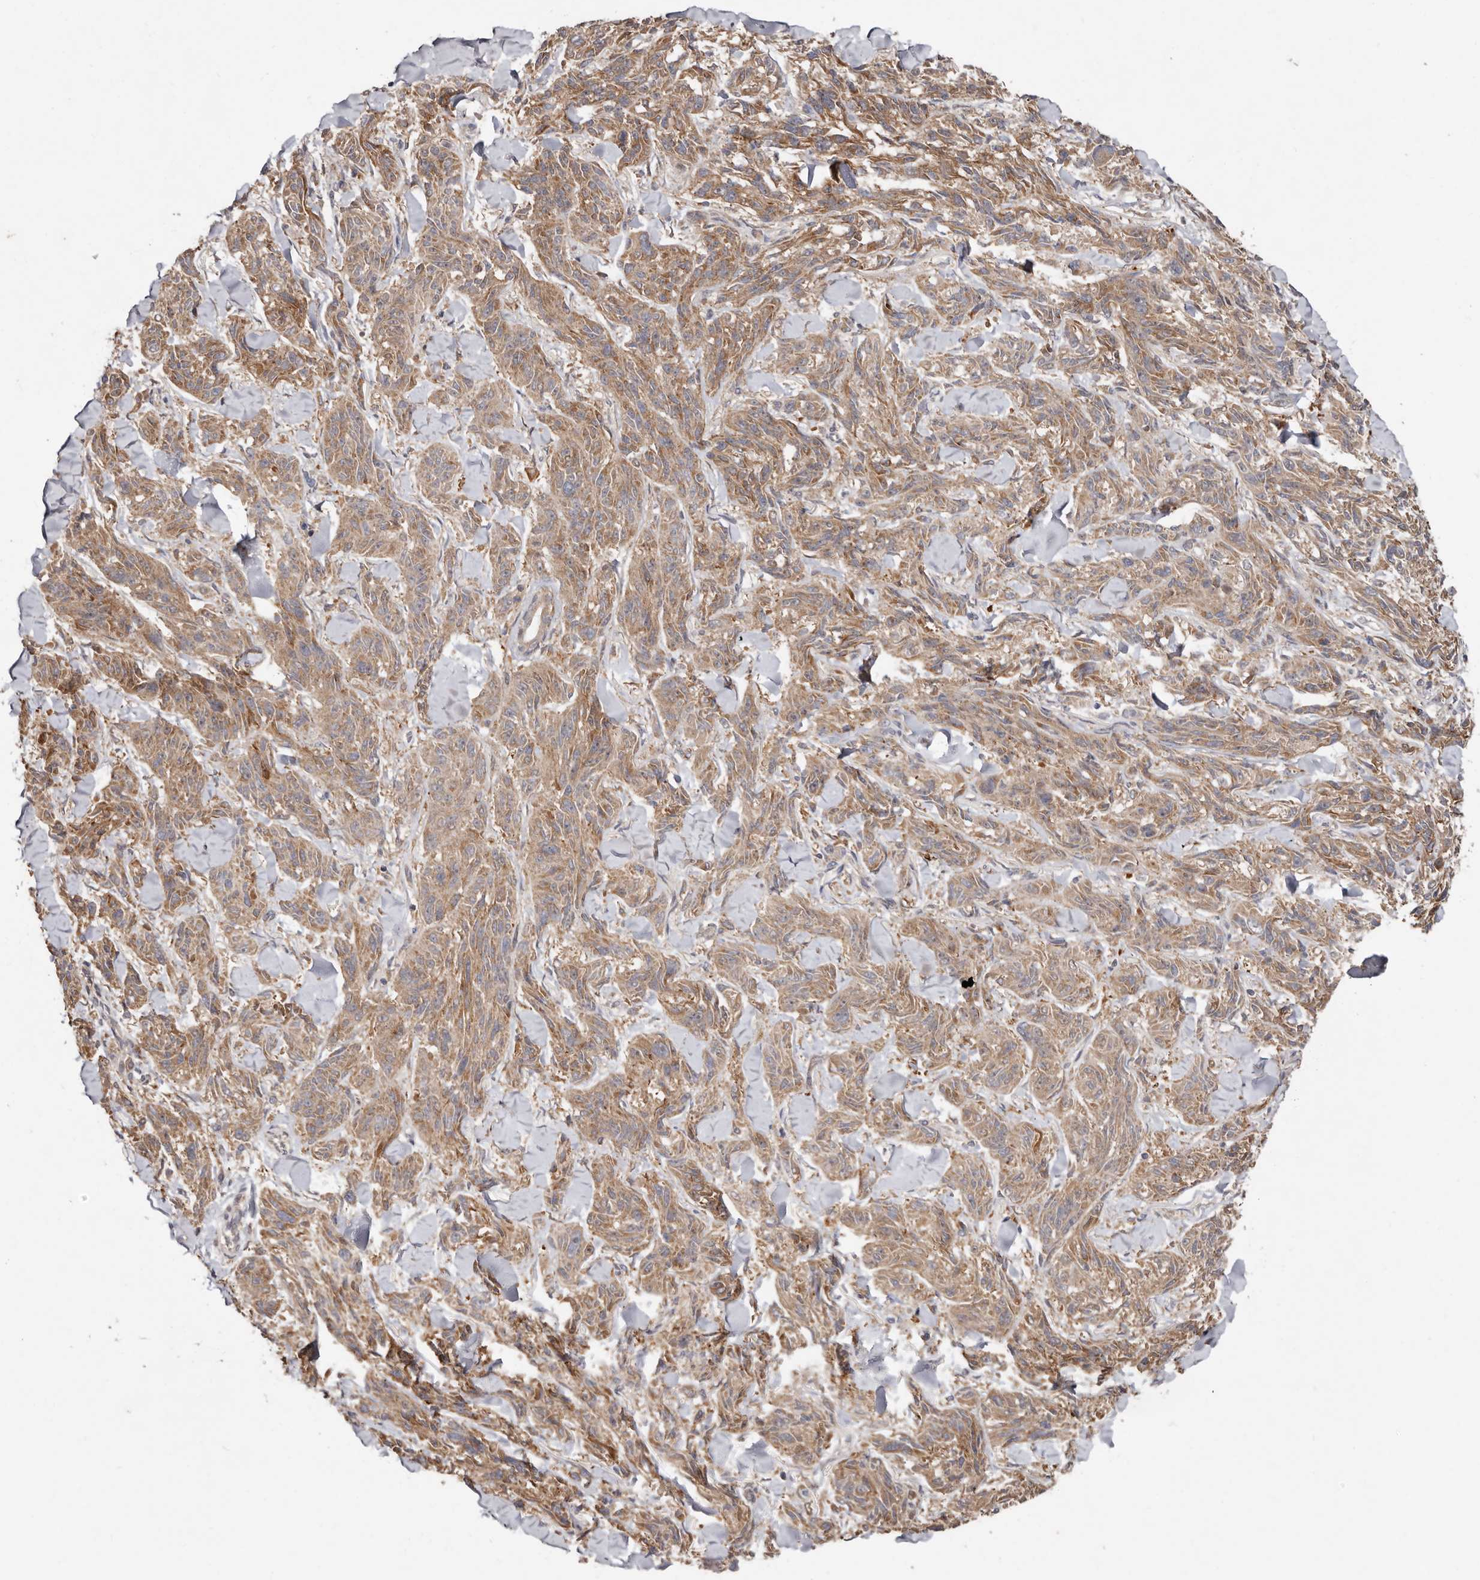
{"staining": {"intensity": "weak", "quantity": ">75%", "location": "cytoplasmic/membranous"}, "tissue": "melanoma", "cell_type": "Tumor cells", "image_type": "cancer", "snomed": [{"axis": "morphology", "description": "Malignant melanoma, NOS"}, {"axis": "topography", "description": "Skin"}], "caption": "Protein expression analysis of human melanoma reveals weak cytoplasmic/membranous staining in about >75% of tumor cells. The protein is shown in brown color, while the nuclei are stained blue.", "gene": "GOT1L1", "patient": {"sex": "male", "age": 53}}